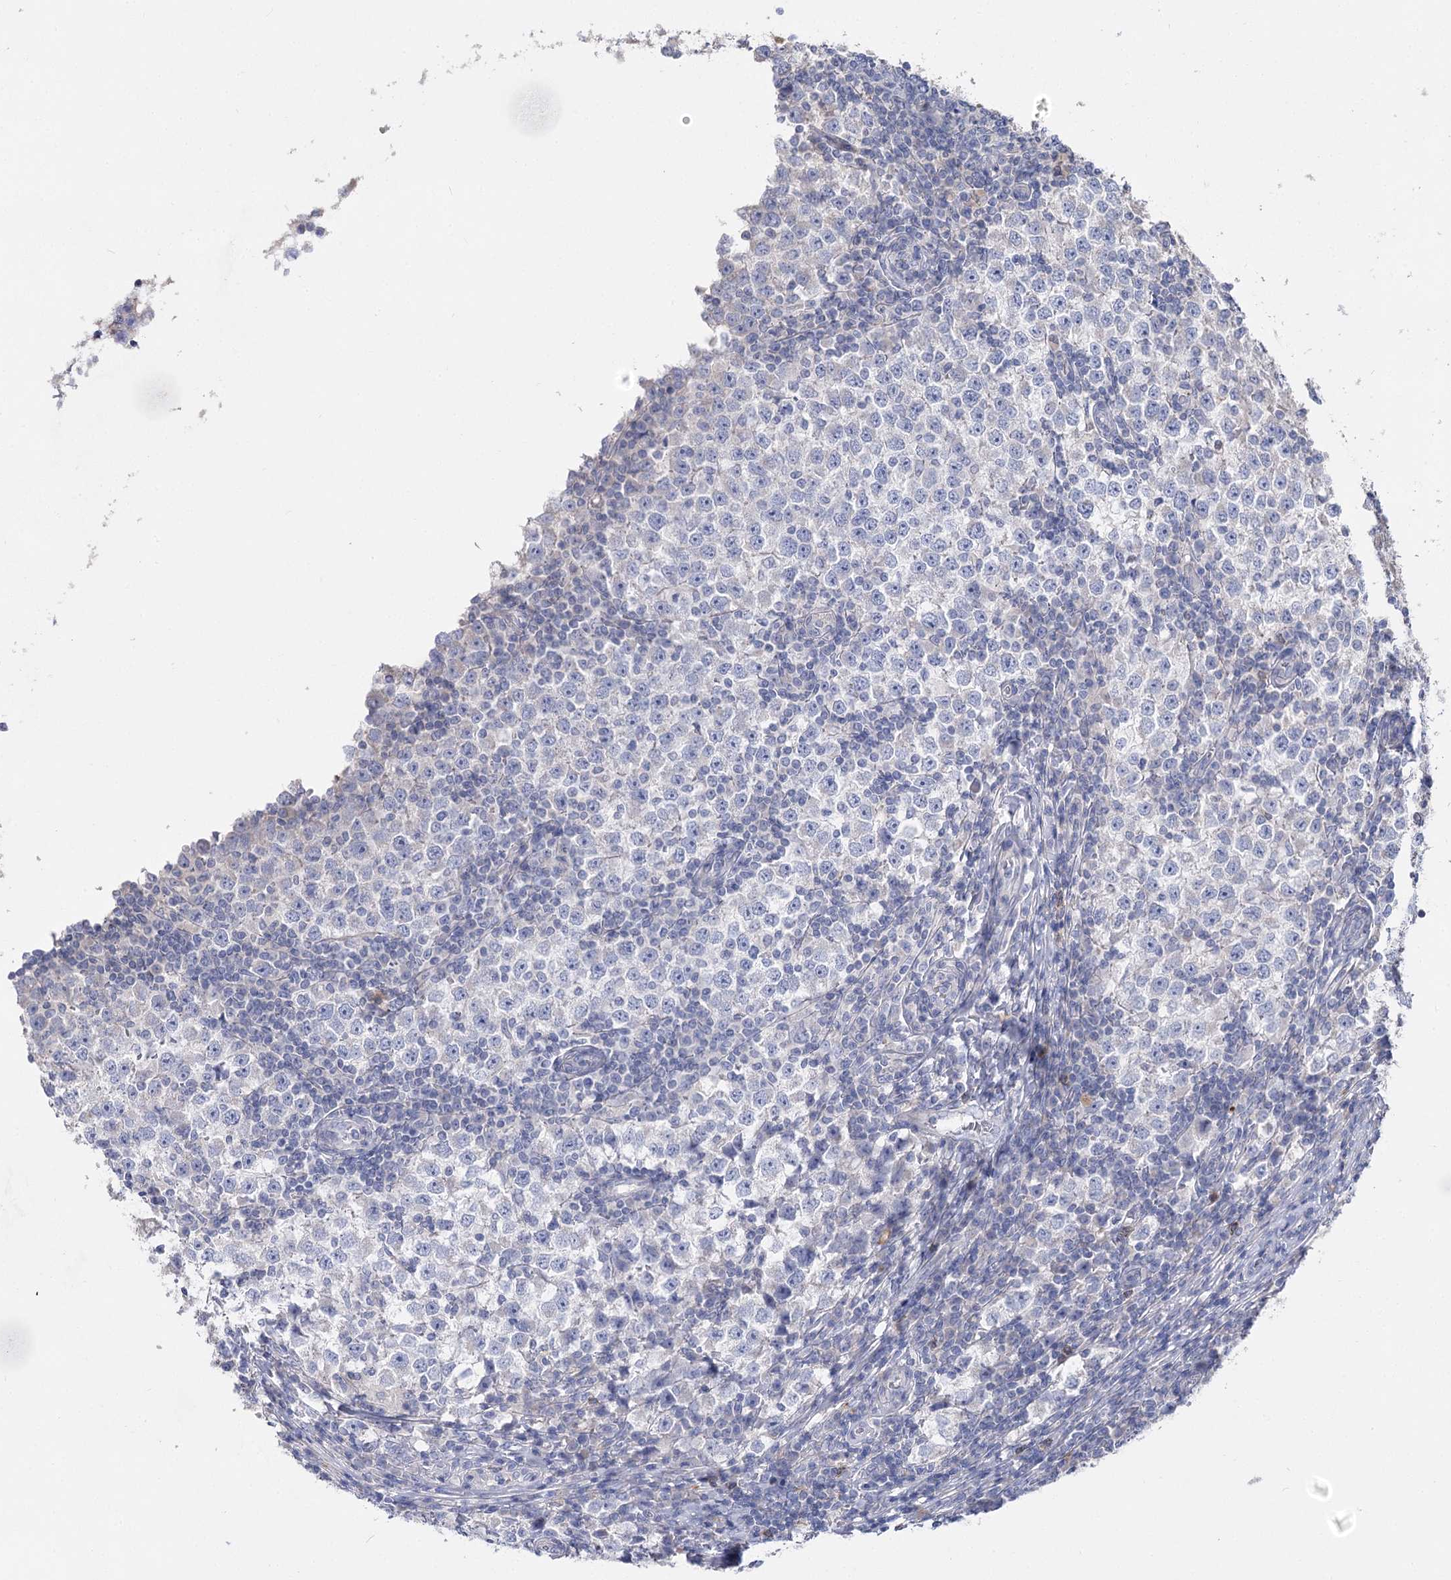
{"staining": {"intensity": "negative", "quantity": "none", "location": "none"}, "tissue": "testis cancer", "cell_type": "Tumor cells", "image_type": "cancer", "snomed": [{"axis": "morphology", "description": "Seminoma, NOS"}, {"axis": "topography", "description": "Testis"}], "caption": "High magnification brightfield microscopy of testis cancer (seminoma) stained with DAB (3,3'-diaminobenzidine) (brown) and counterstained with hematoxylin (blue): tumor cells show no significant expression.", "gene": "NRAP", "patient": {"sex": "male", "age": 65}}